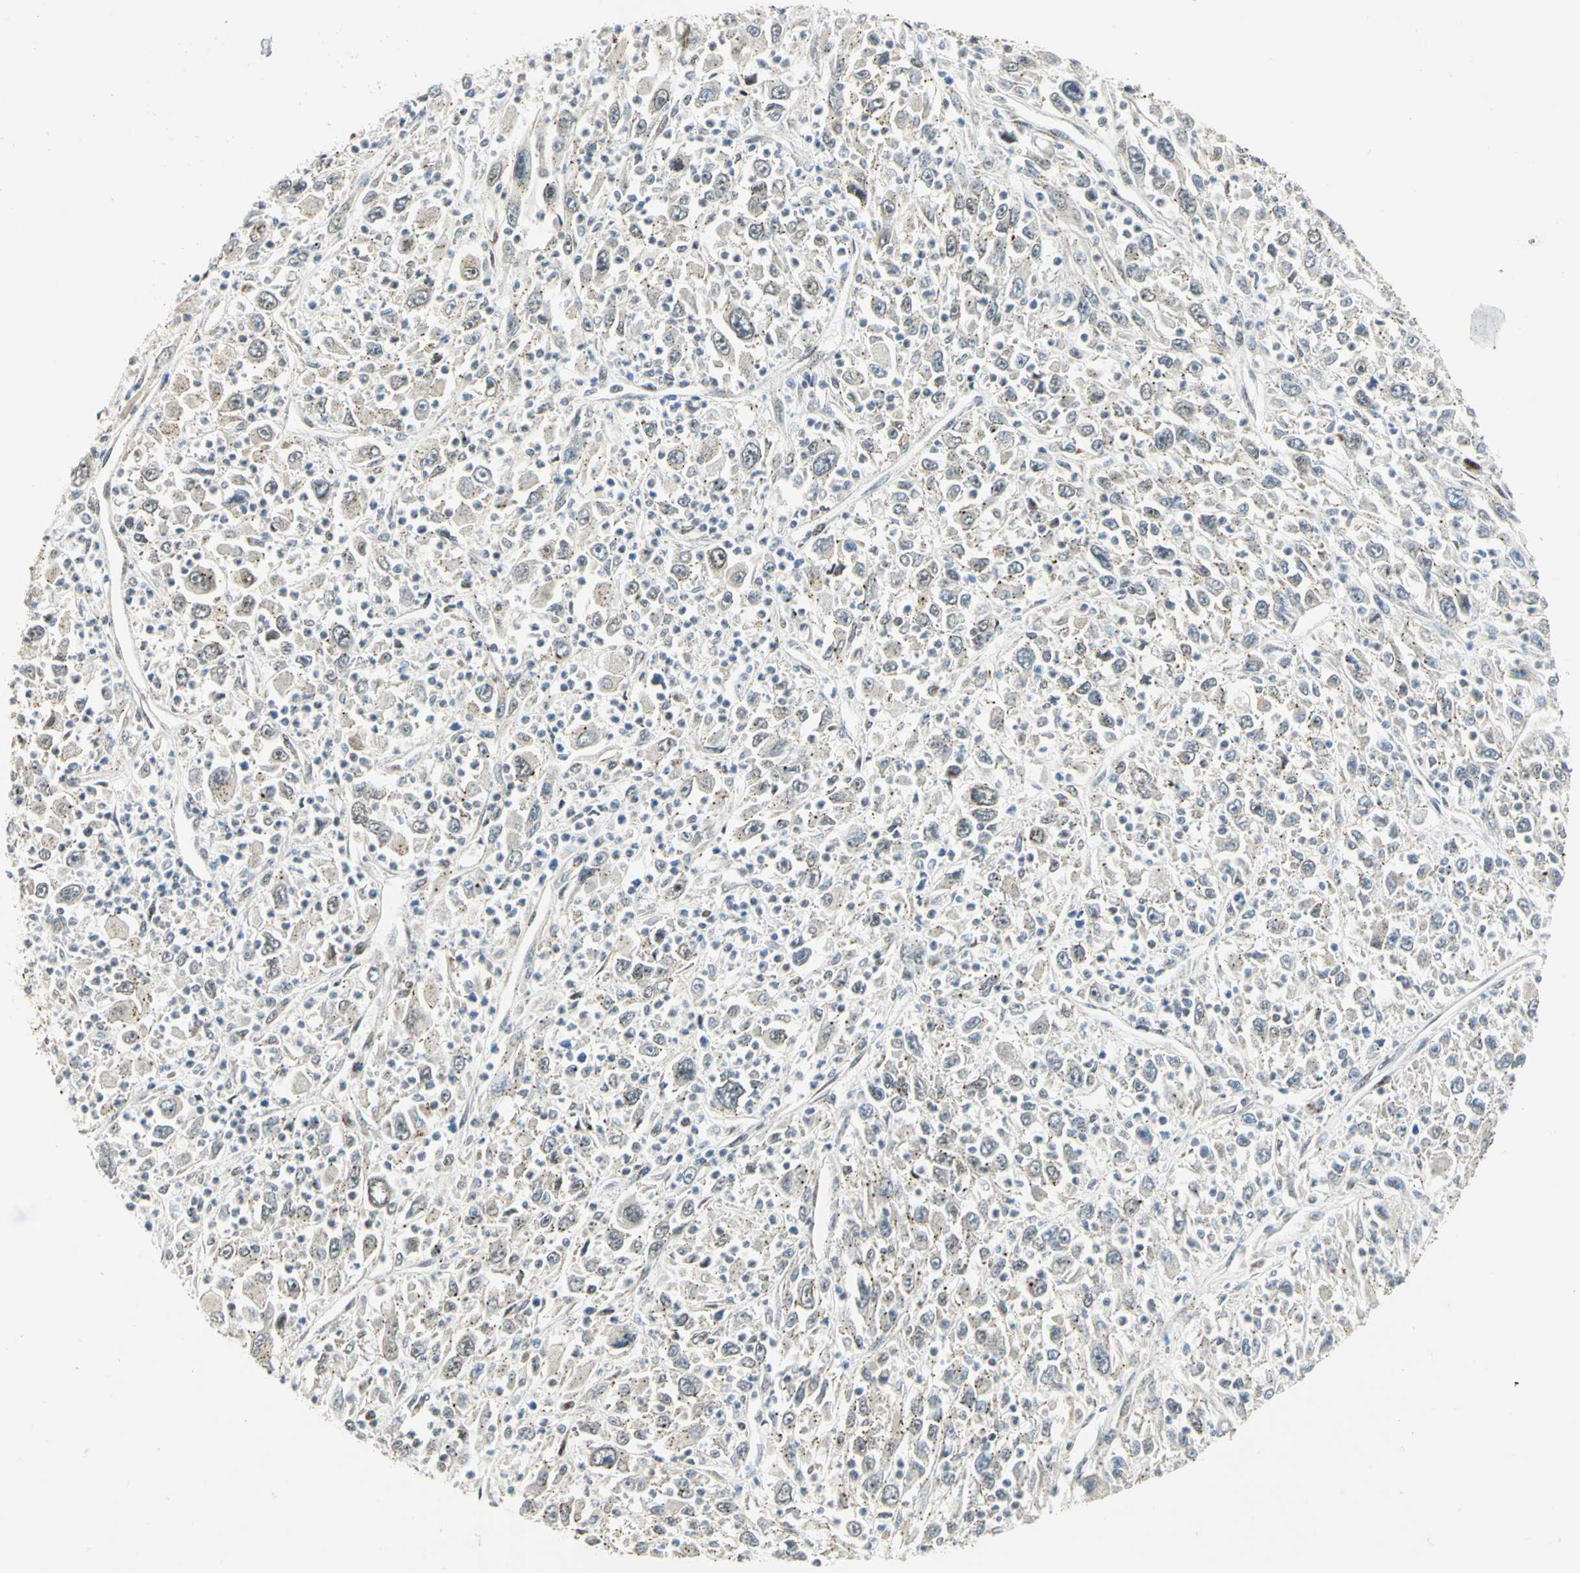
{"staining": {"intensity": "weak", "quantity": ">75%", "location": "cytoplasmic/membranous"}, "tissue": "melanoma", "cell_type": "Tumor cells", "image_type": "cancer", "snomed": [{"axis": "morphology", "description": "Malignant melanoma, Metastatic site"}, {"axis": "topography", "description": "Skin"}], "caption": "Immunohistochemistry histopathology image of human melanoma stained for a protein (brown), which shows low levels of weak cytoplasmic/membranous staining in about >75% of tumor cells.", "gene": "ATP6V1A", "patient": {"sex": "female", "age": 56}}